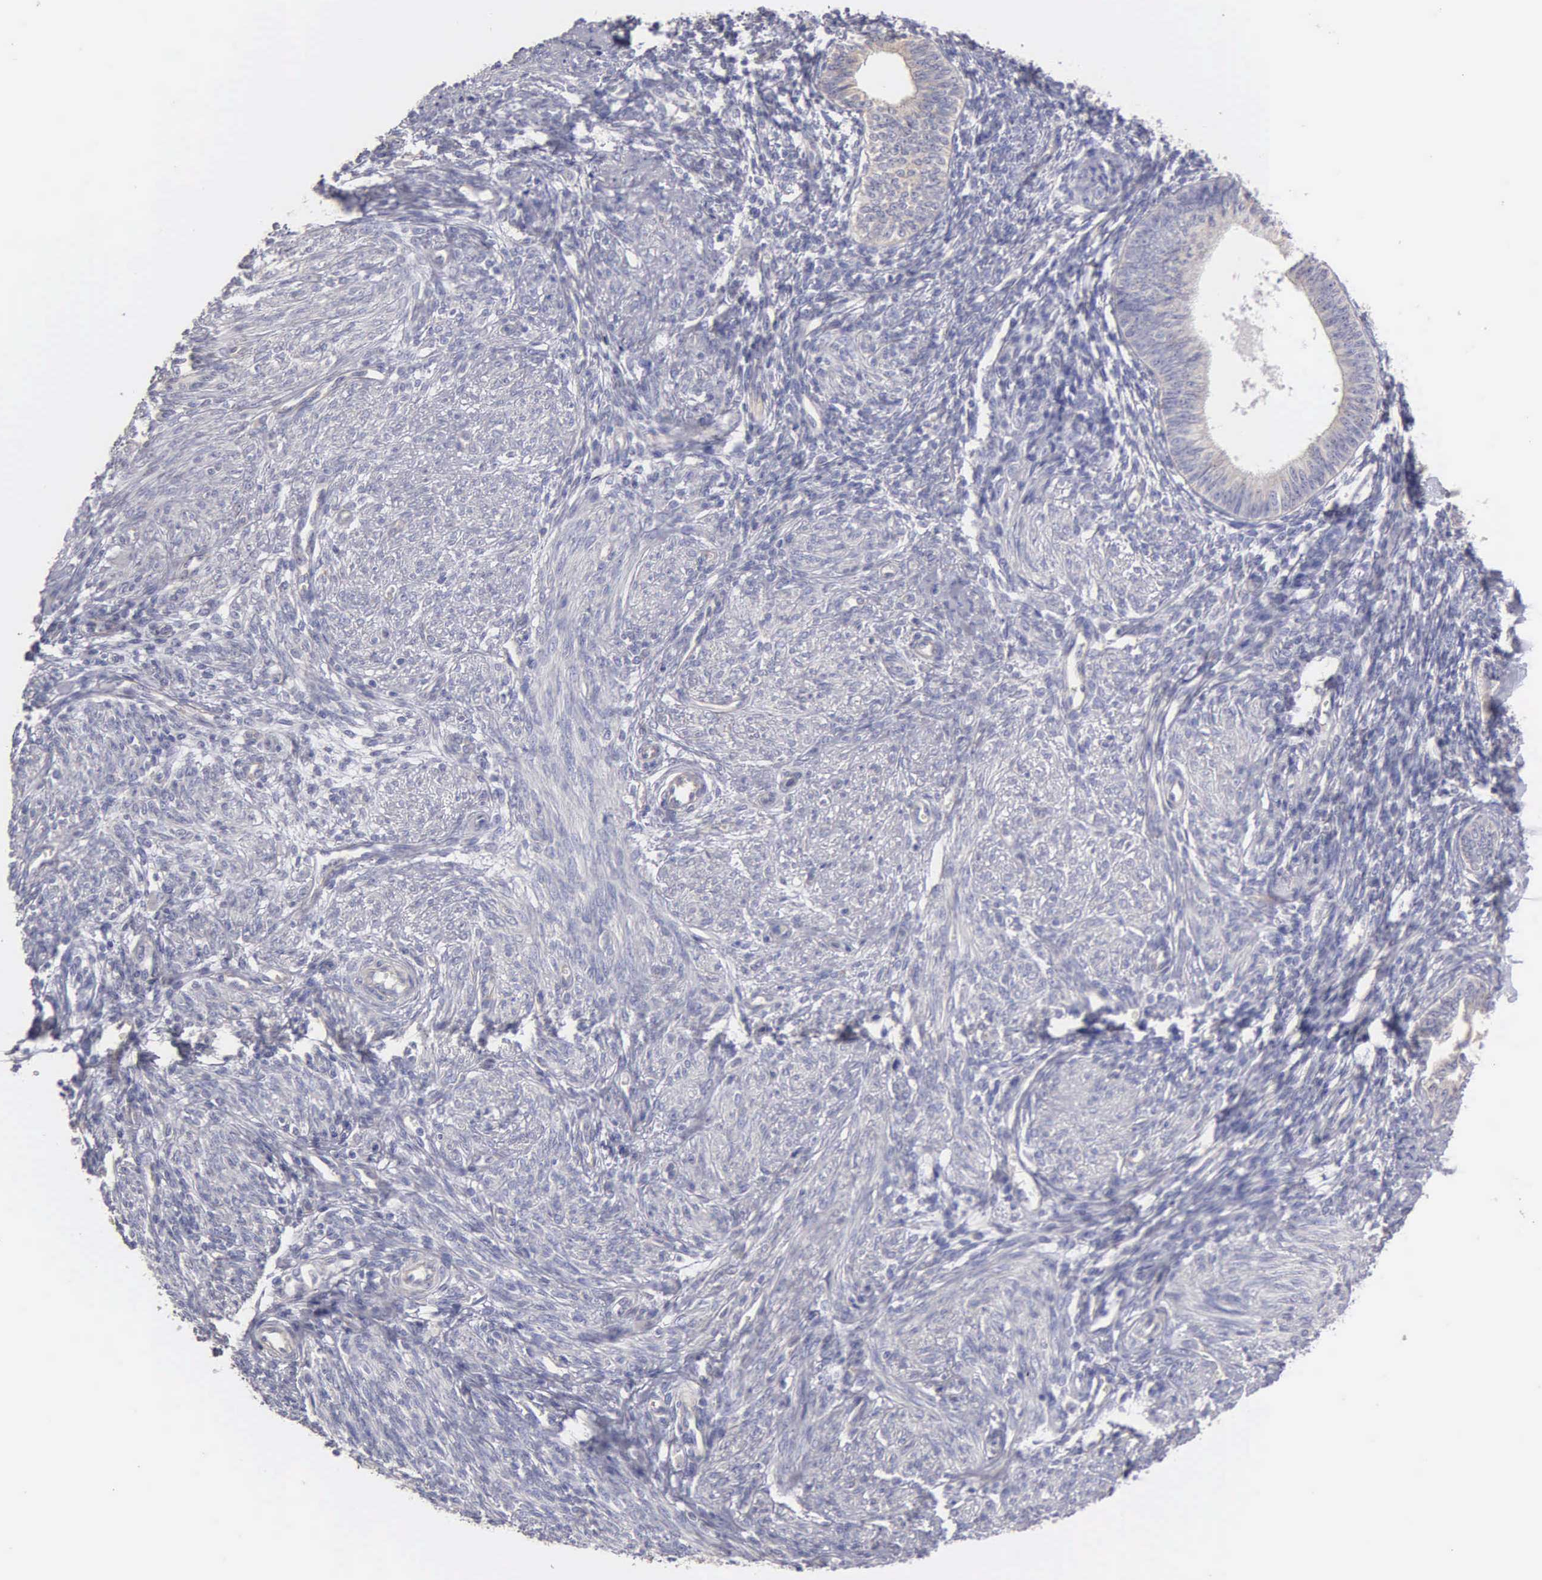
{"staining": {"intensity": "negative", "quantity": "none", "location": "none"}, "tissue": "endometrium", "cell_type": "Cells in endometrial stroma", "image_type": "normal", "snomed": [{"axis": "morphology", "description": "Normal tissue, NOS"}, {"axis": "topography", "description": "Endometrium"}], "caption": "Immunohistochemistry histopathology image of normal endometrium: human endometrium stained with DAB demonstrates no significant protein positivity in cells in endometrial stroma. (IHC, brightfield microscopy, high magnification).", "gene": "APP", "patient": {"sex": "female", "age": 82}}